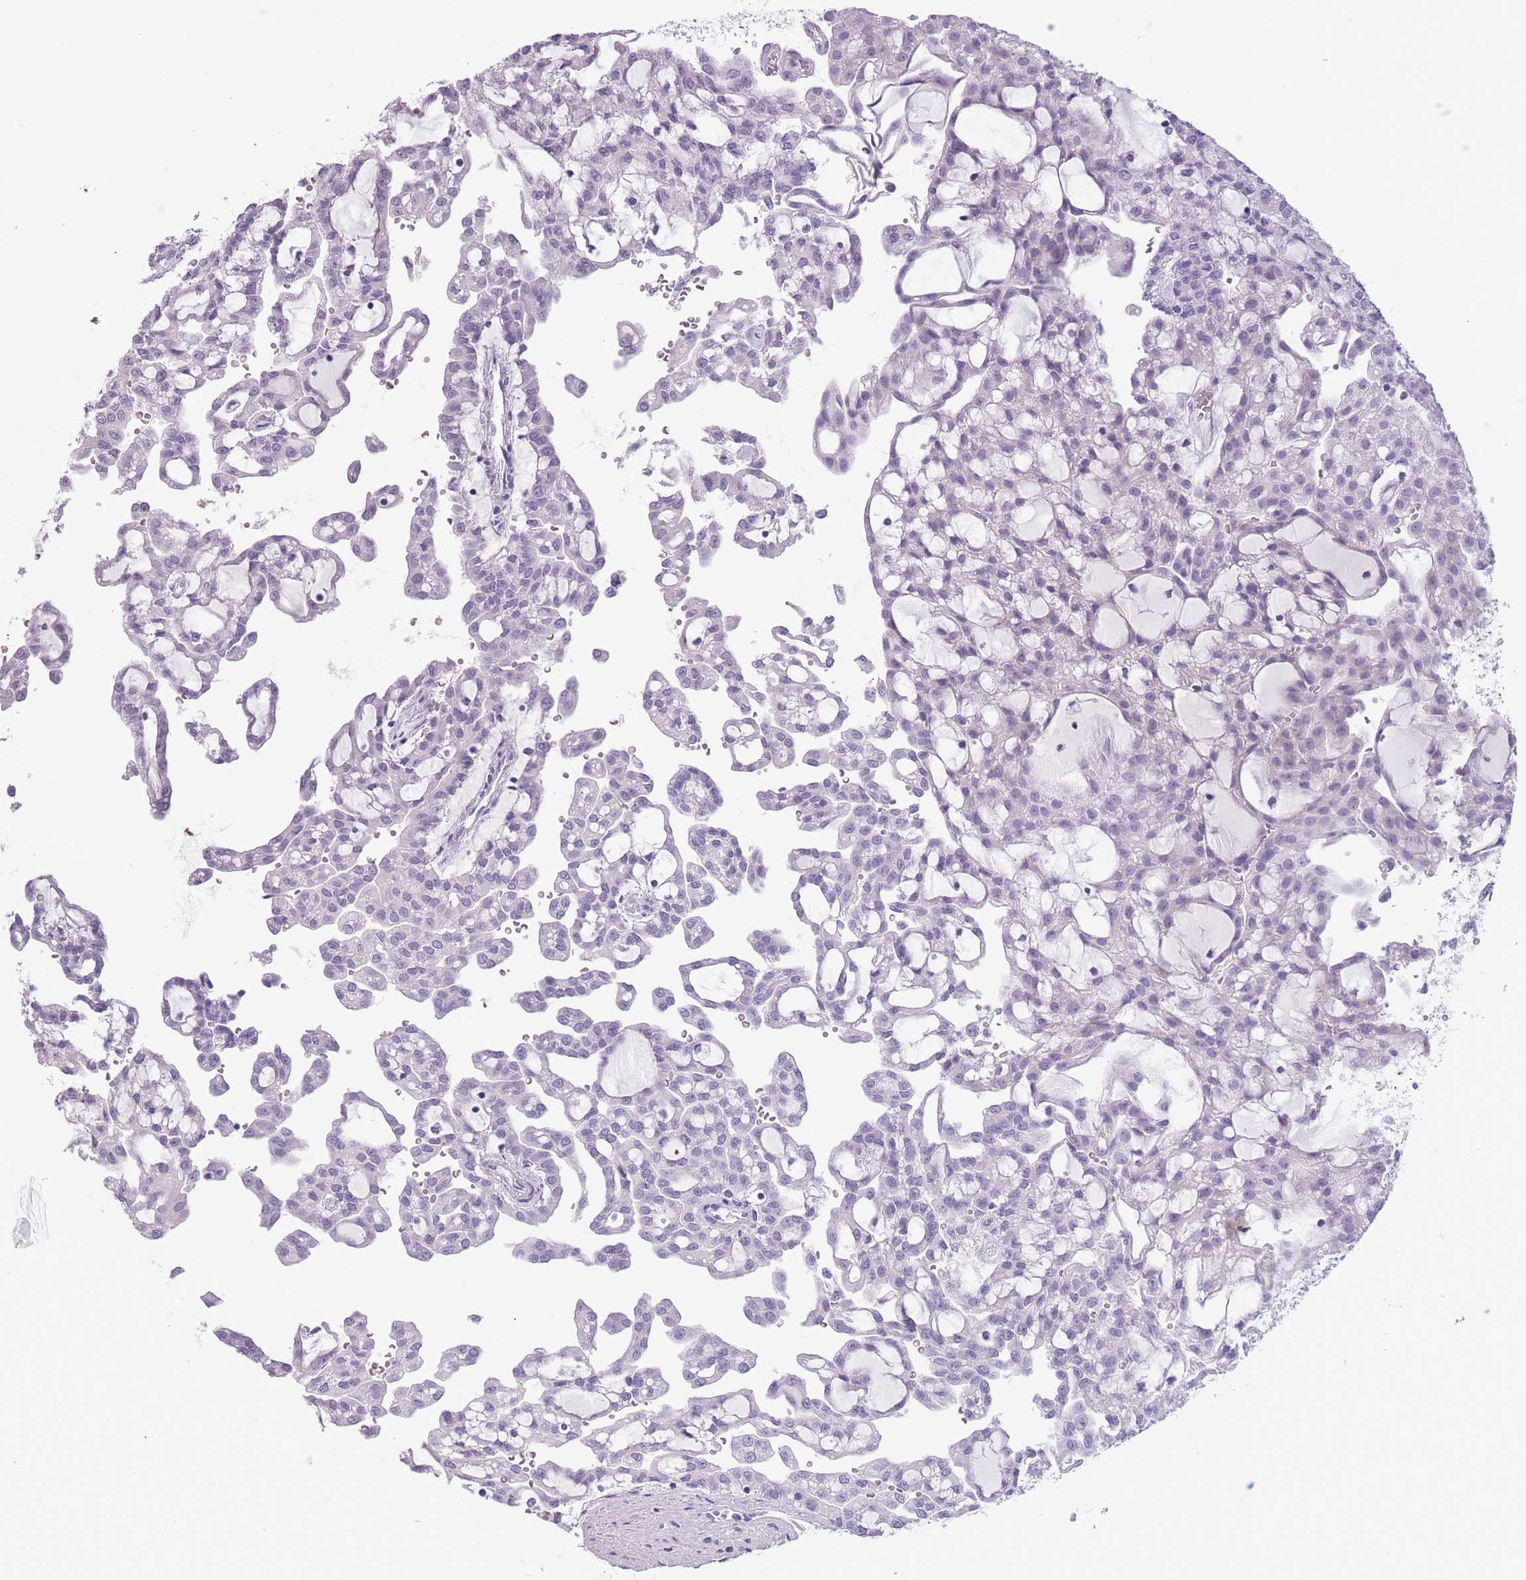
{"staining": {"intensity": "negative", "quantity": "none", "location": "none"}, "tissue": "renal cancer", "cell_type": "Tumor cells", "image_type": "cancer", "snomed": [{"axis": "morphology", "description": "Adenocarcinoma, NOS"}, {"axis": "topography", "description": "Kidney"}], "caption": "Protein analysis of renal adenocarcinoma reveals no significant staining in tumor cells.", "gene": "CCNO", "patient": {"sex": "male", "age": 63}}